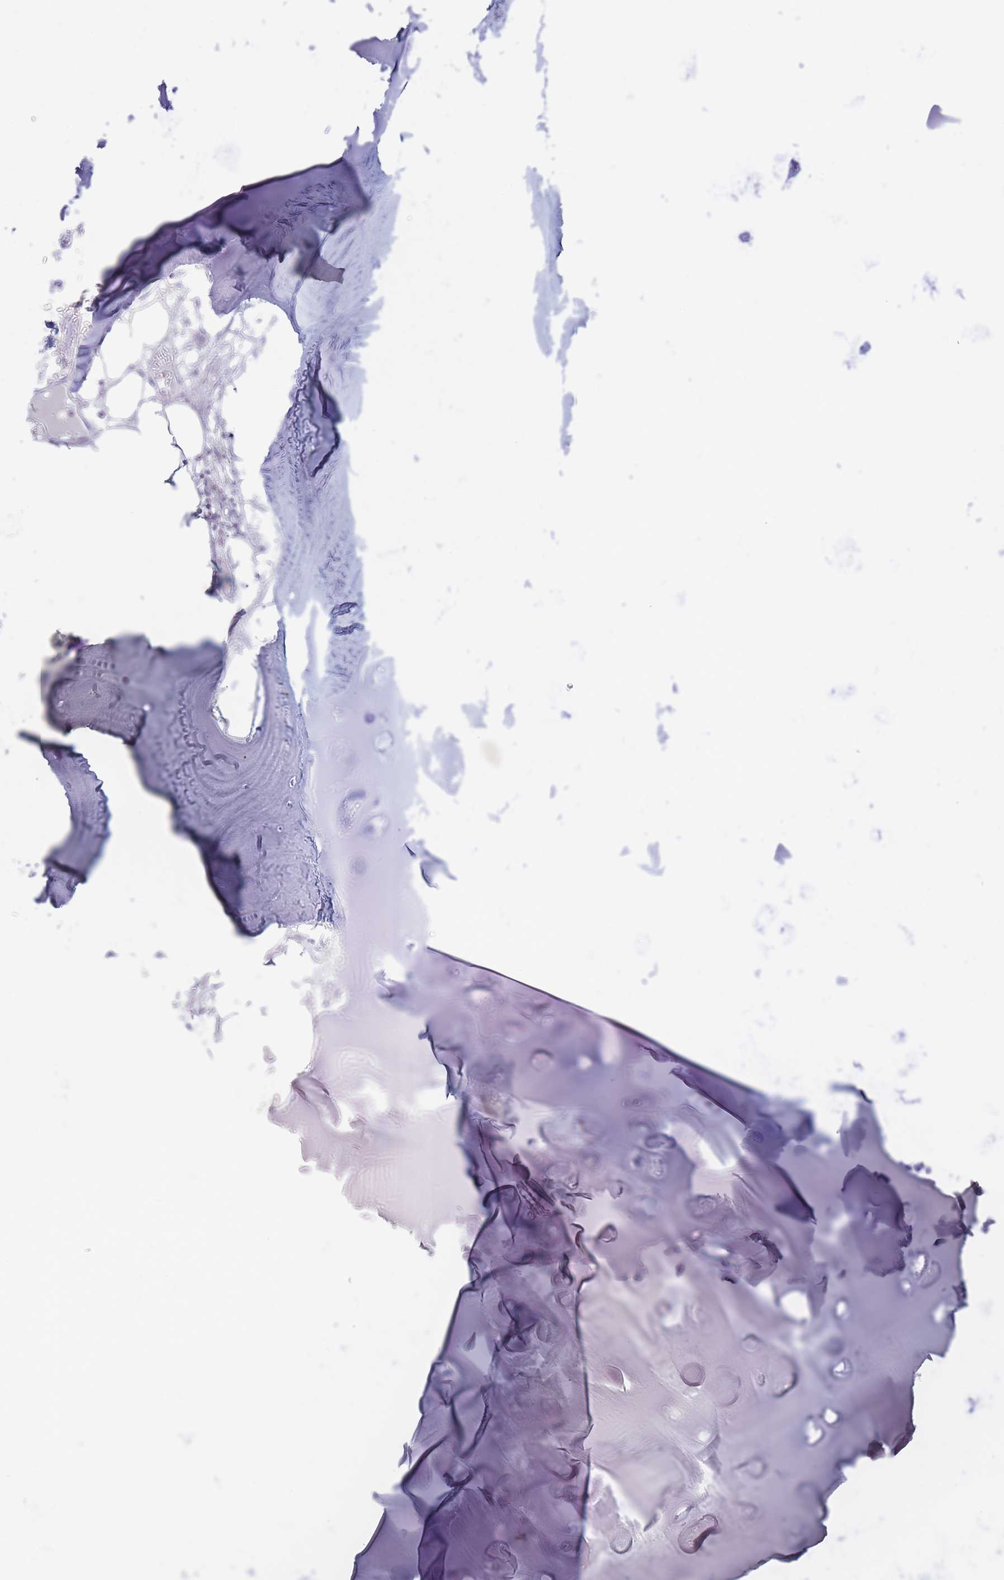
{"staining": {"intensity": "negative", "quantity": "none", "location": "none"}, "tissue": "soft tissue", "cell_type": "Chondrocytes", "image_type": "normal", "snomed": [{"axis": "morphology", "description": "Normal tissue, NOS"}, {"axis": "topography", "description": "Cartilage tissue"}], "caption": "This is a image of IHC staining of normal soft tissue, which shows no staining in chondrocytes. (Immunohistochemistry, brightfield microscopy, high magnification).", "gene": "TOMM40L", "patient": {"sex": "male", "age": 57}}